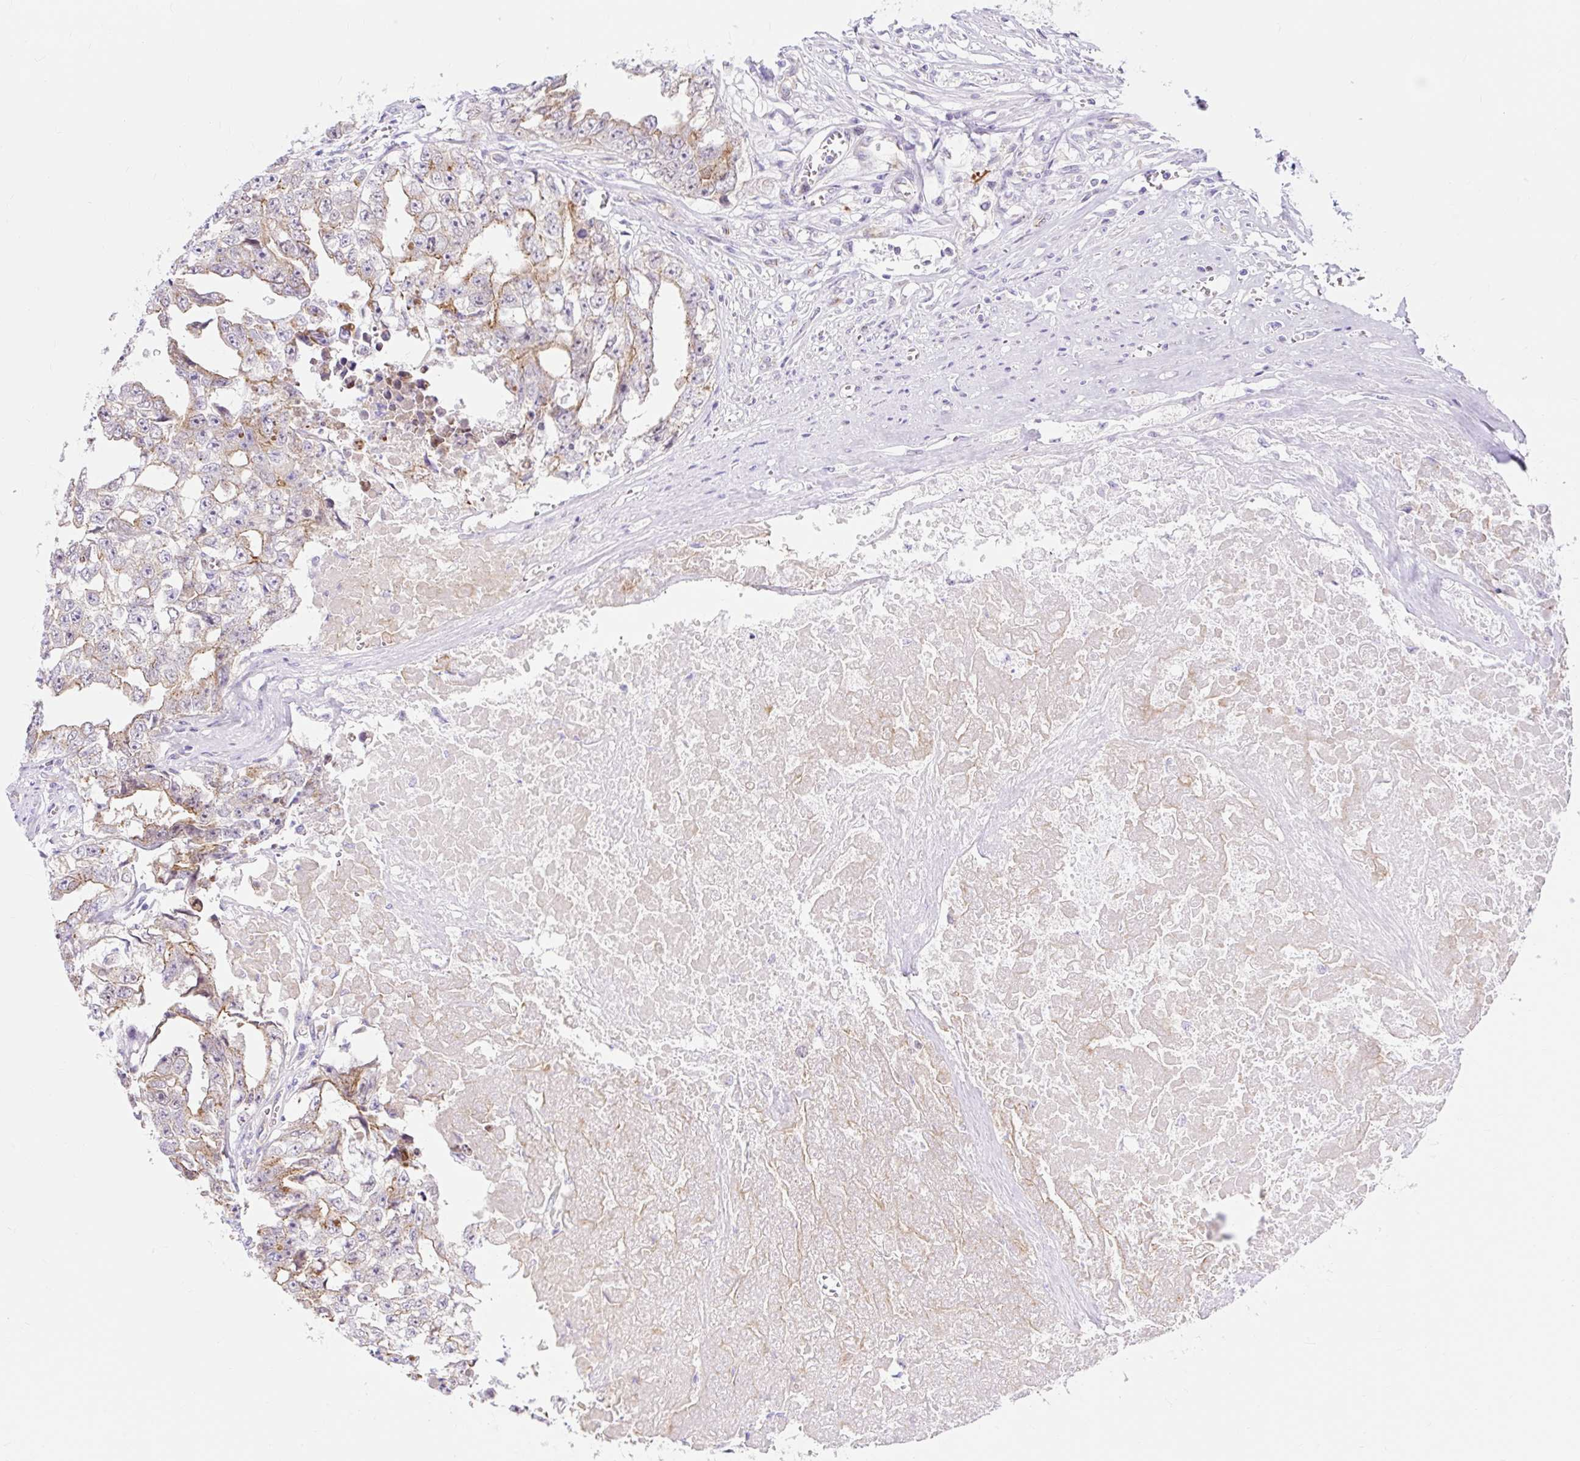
{"staining": {"intensity": "weak", "quantity": "<25%", "location": "cytoplasmic/membranous"}, "tissue": "testis cancer", "cell_type": "Tumor cells", "image_type": "cancer", "snomed": [{"axis": "morphology", "description": "Seminoma, NOS"}, {"axis": "morphology", "description": "Carcinoma, Embryonal, NOS"}, {"axis": "topography", "description": "Testis"}], "caption": "Immunohistochemistry of human testis cancer shows no expression in tumor cells.", "gene": "HIP1R", "patient": {"sex": "male", "age": 43}}